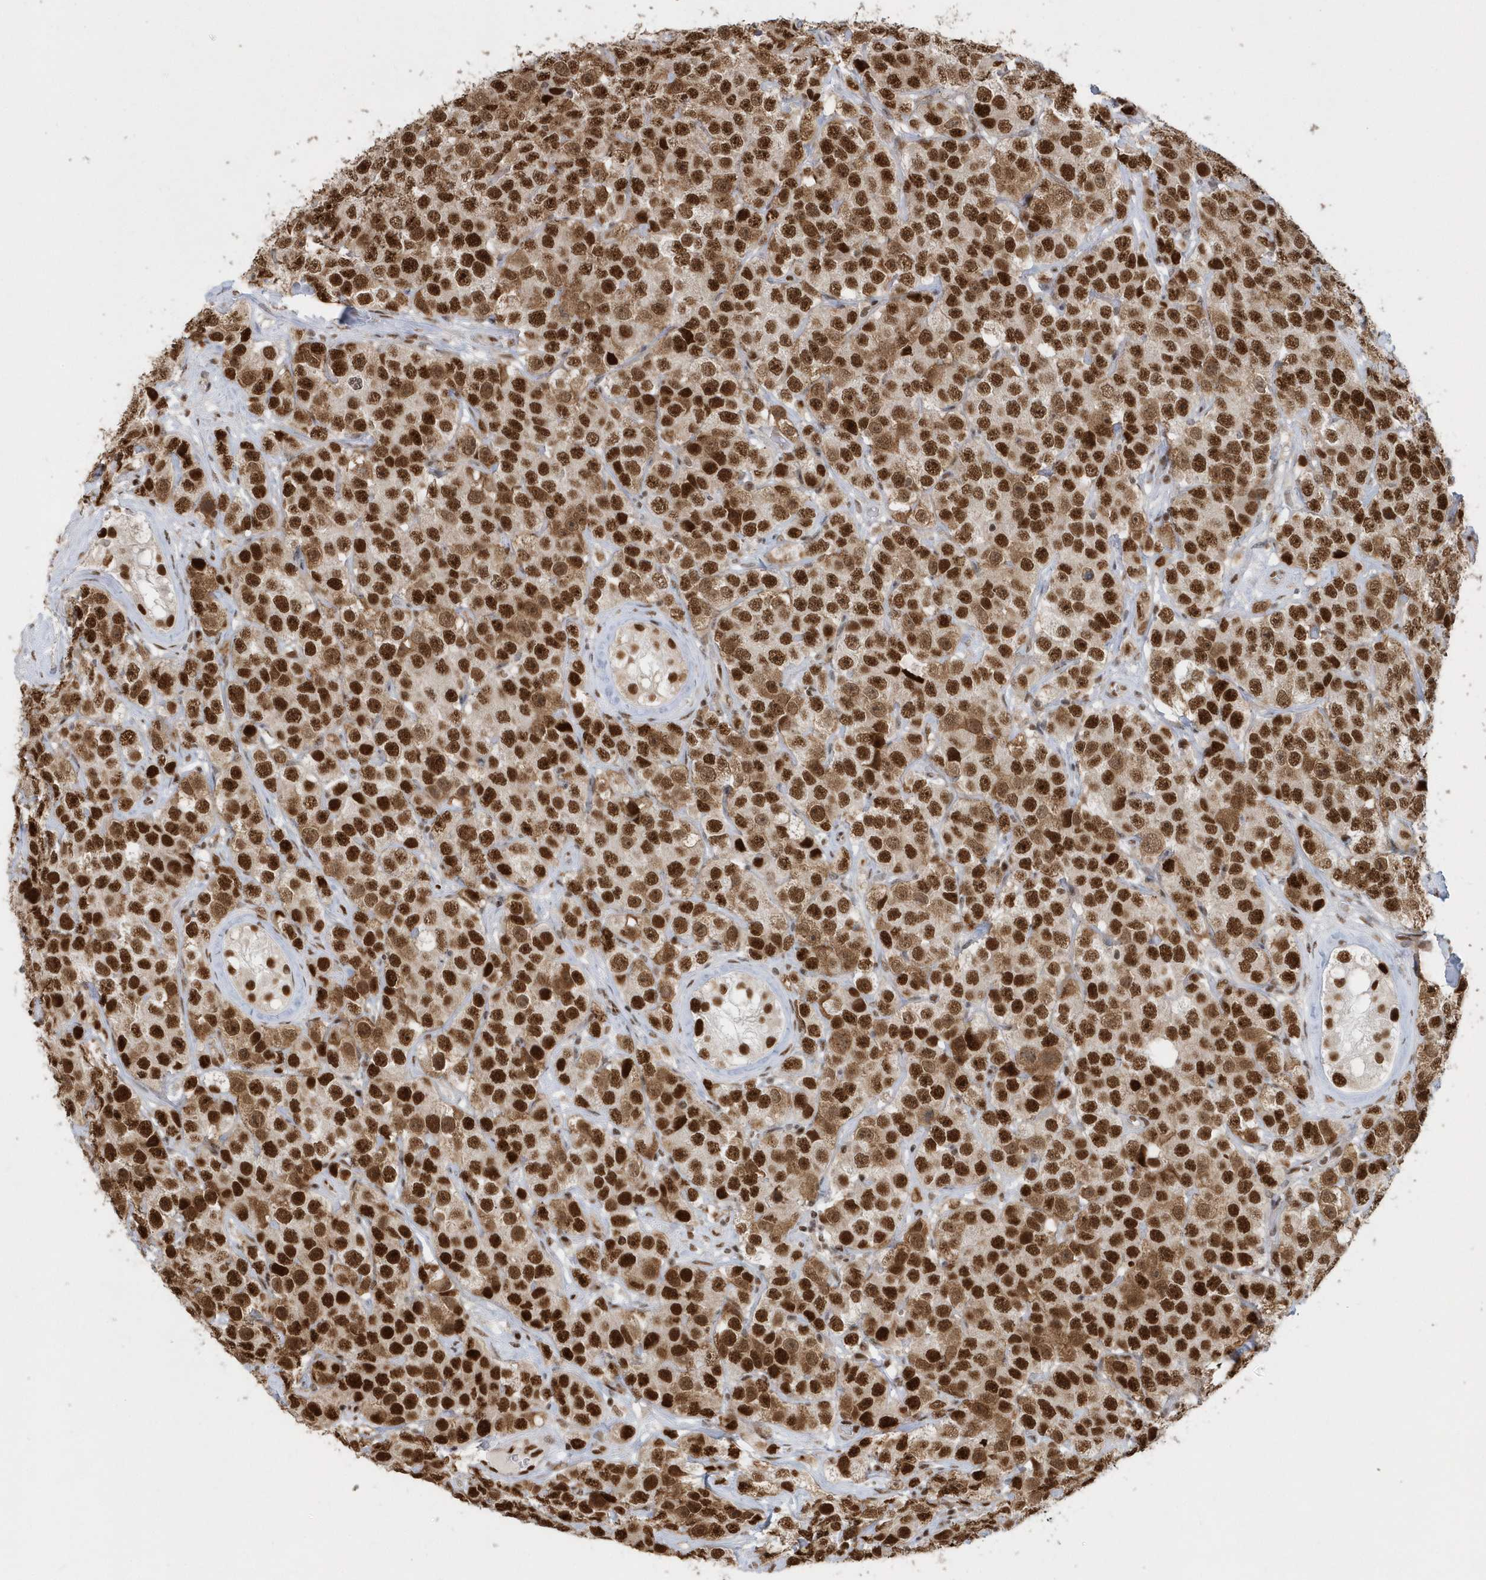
{"staining": {"intensity": "strong", "quantity": ">75%", "location": "nuclear"}, "tissue": "testis cancer", "cell_type": "Tumor cells", "image_type": "cancer", "snomed": [{"axis": "morphology", "description": "Seminoma, NOS"}, {"axis": "topography", "description": "Testis"}], "caption": "Tumor cells exhibit high levels of strong nuclear expression in about >75% of cells in human testis seminoma.", "gene": "SEPHS1", "patient": {"sex": "male", "age": 28}}